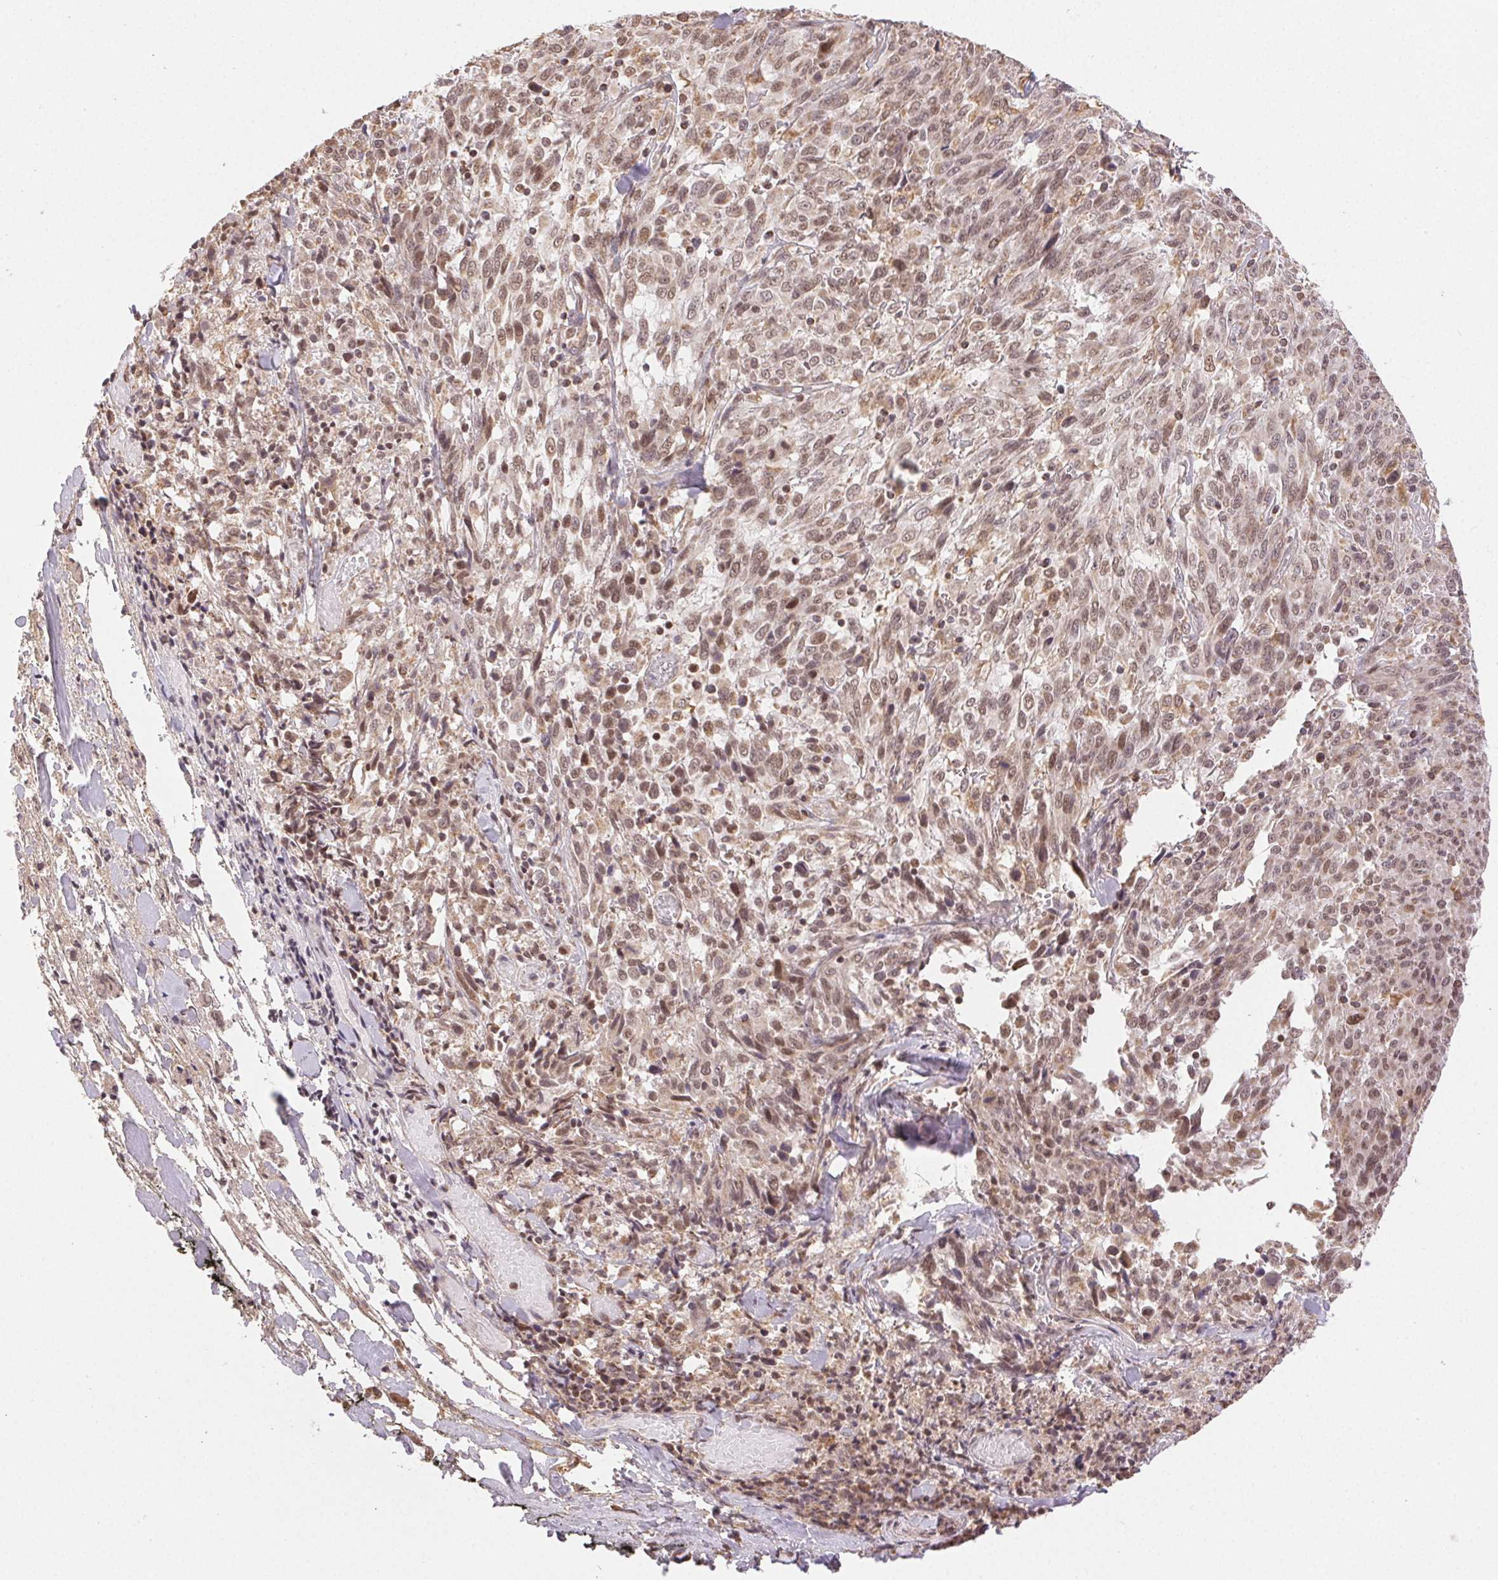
{"staining": {"intensity": "weak", "quantity": ">75%", "location": "cytoplasmic/membranous,nuclear"}, "tissue": "melanoma", "cell_type": "Tumor cells", "image_type": "cancer", "snomed": [{"axis": "morphology", "description": "Malignant melanoma, NOS"}, {"axis": "topography", "description": "Skin"}], "caption": "Immunohistochemical staining of malignant melanoma demonstrates low levels of weak cytoplasmic/membranous and nuclear protein expression in about >75% of tumor cells. (IHC, brightfield microscopy, high magnification).", "gene": "PIWIL4", "patient": {"sex": "female", "age": 91}}